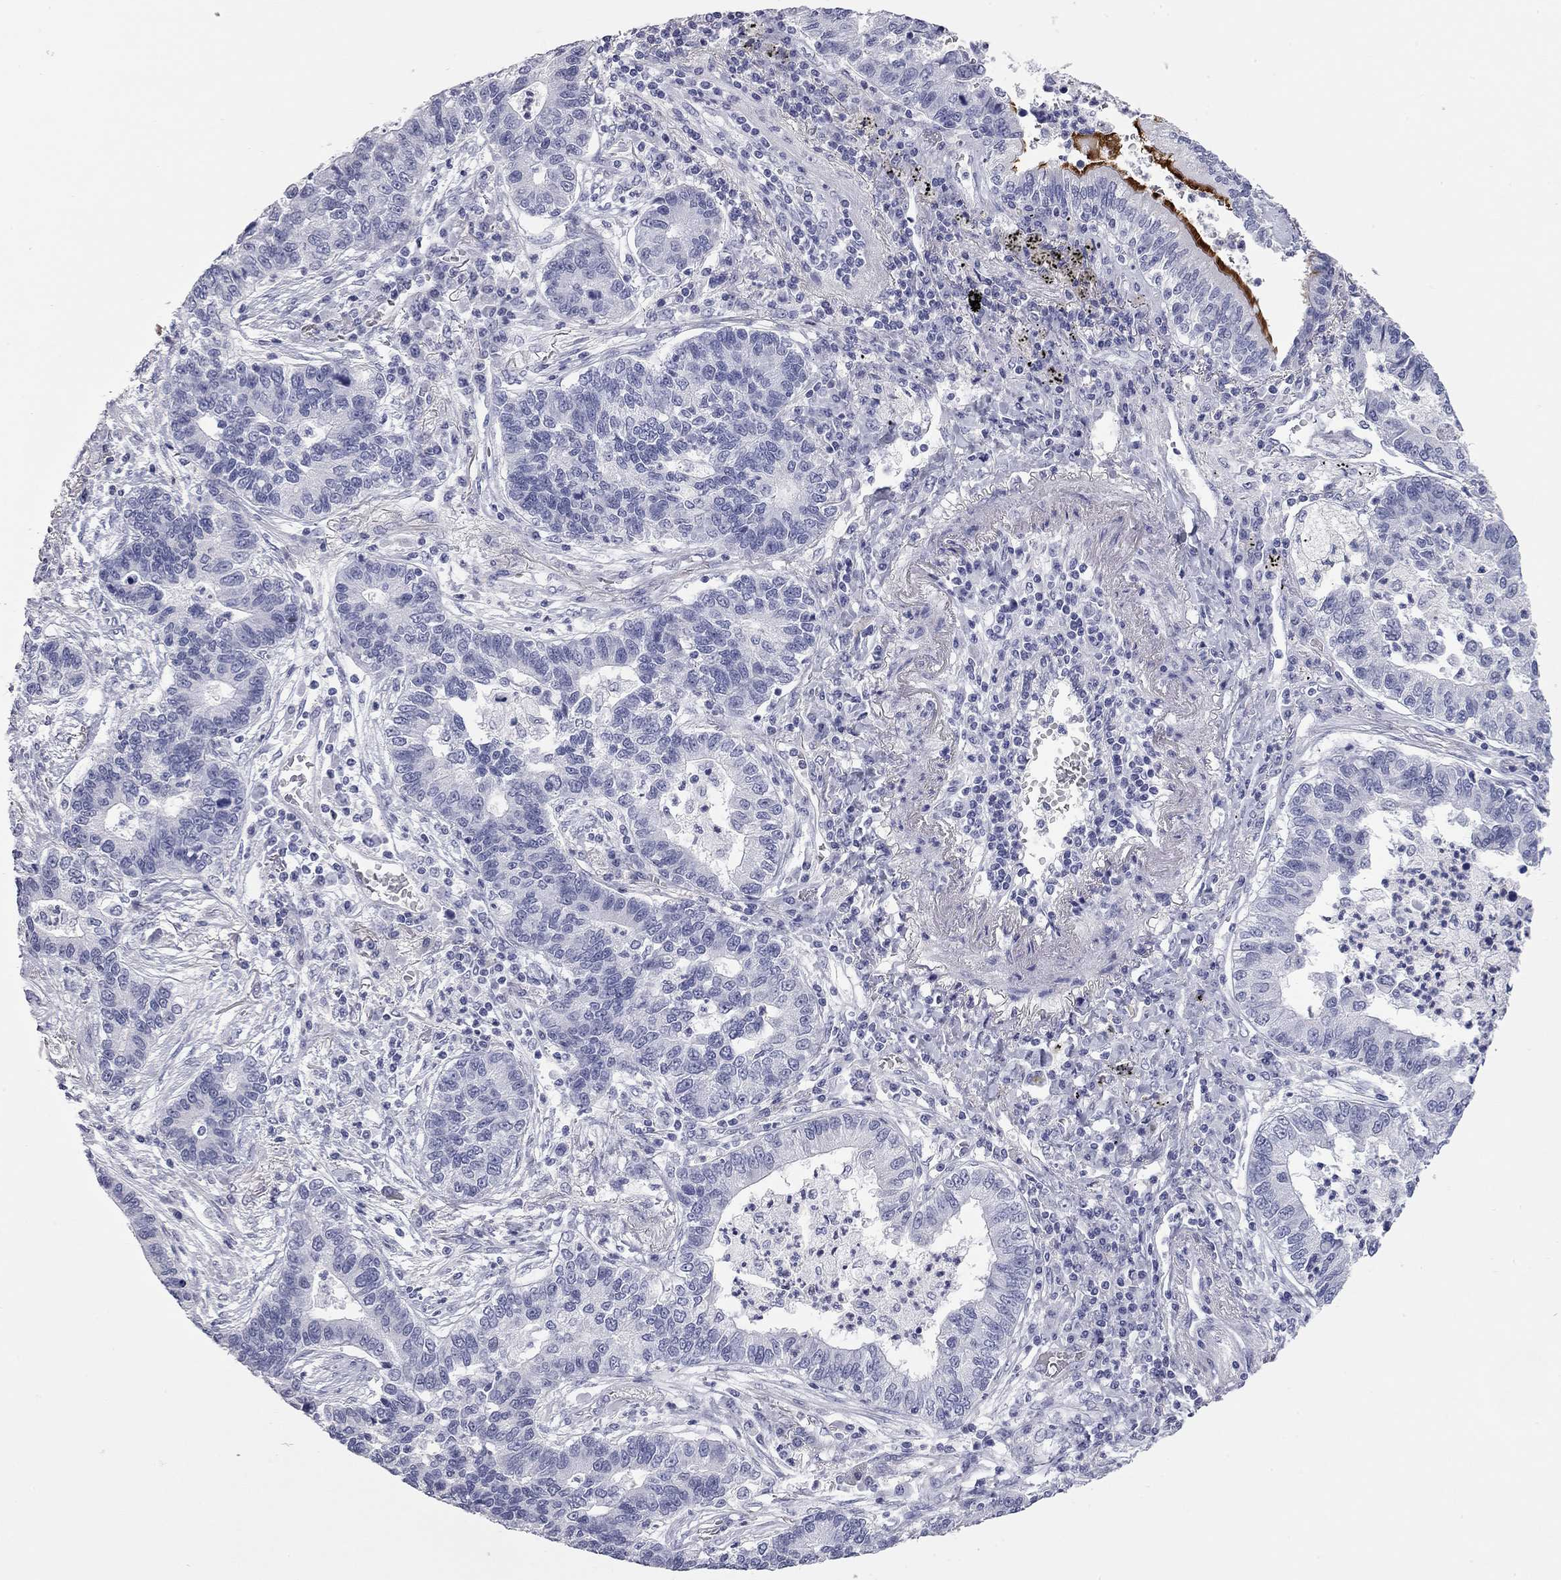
{"staining": {"intensity": "negative", "quantity": "none", "location": "none"}, "tissue": "lung cancer", "cell_type": "Tumor cells", "image_type": "cancer", "snomed": [{"axis": "morphology", "description": "Adenocarcinoma, NOS"}, {"axis": "topography", "description": "Lung"}], "caption": "Immunohistochemical staining of adenocarcinoma (lung) demonstrates no significant expression in tumor cells. Nuclei are stained in blue.", "gene": "AK8", "patient": {"sex": "female", "age": 57}}